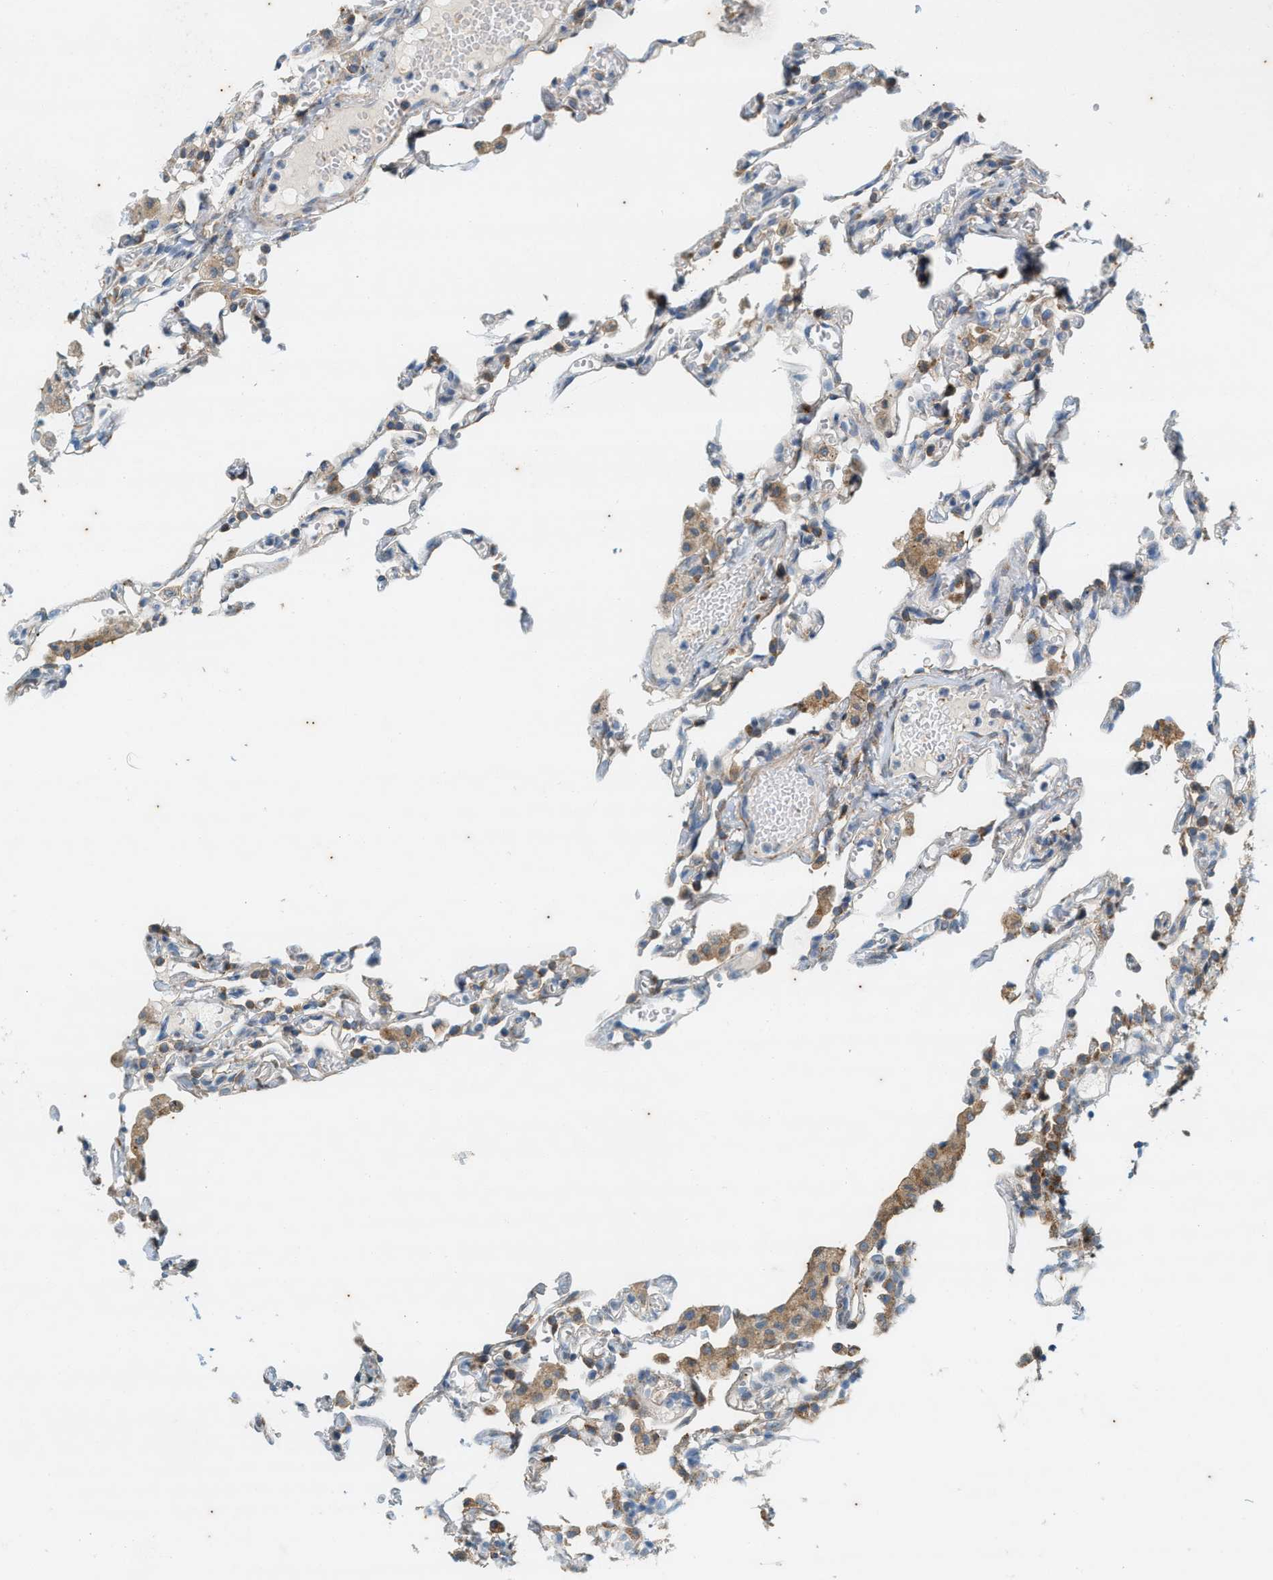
{"staining": {"intensity": "moderate", "quantity": "<25%", "location": "cytoplasmic/membranous"}, "tissue": "lung", "cell_type": "Alveolar cells", "image_type": "normal", "snomed": [{"axis": "morphology", "description": "Normal tissue, NOS"}, {"axis": "topography", "description": "Lung"}], "caption": "This micrograph displays IHC staining of unremarkable lung, with low moderate cytoplasmic/membranous staining in about <25% of alveolar cells.", "gene": "CHPF2", "patient": {"sex": "male", "age": 21}}